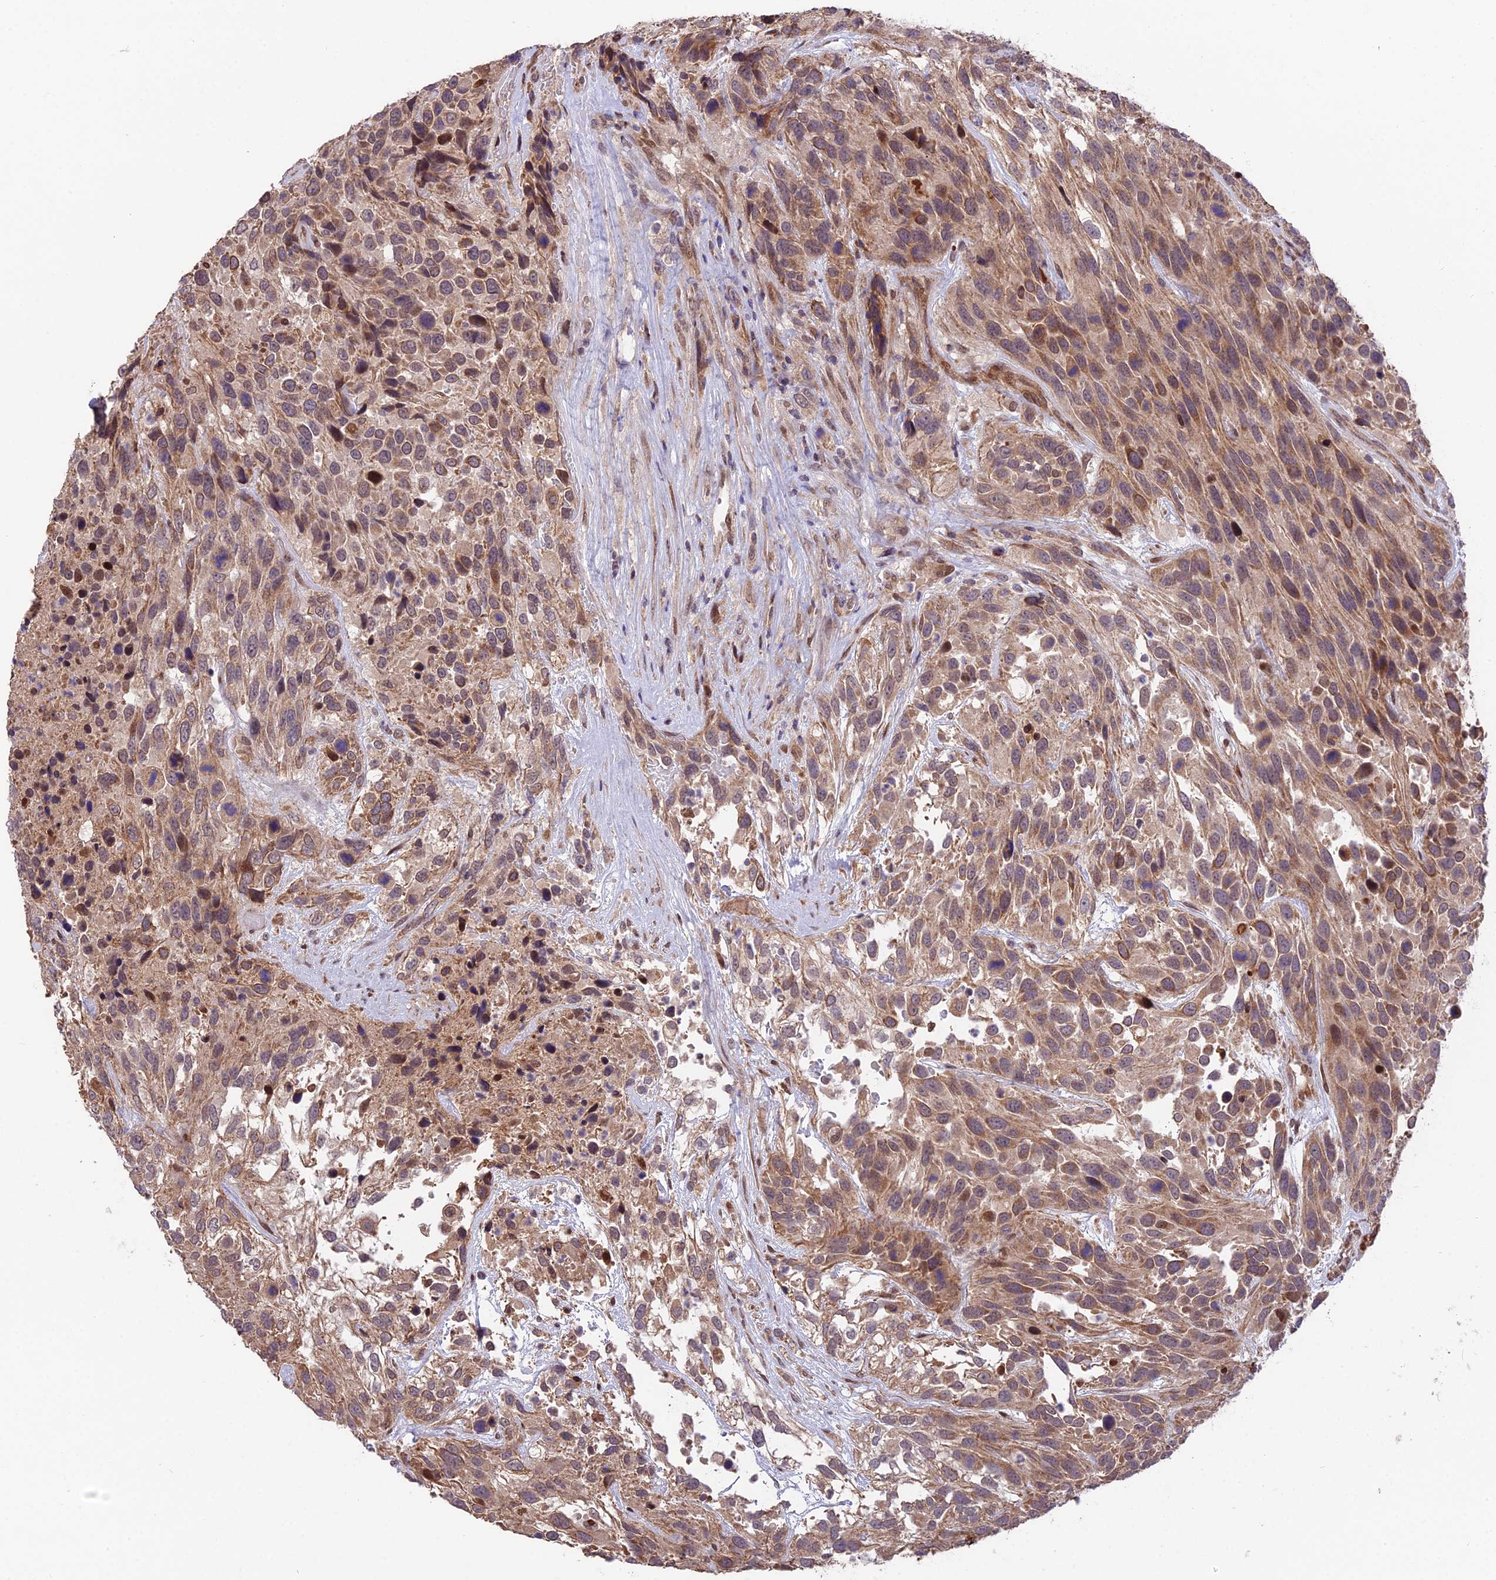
{"staining": {"intensity": "moderate", "quantity": "25%-75%", "location": "cytoplasmic/membranous,nuclear"}, "tissue": "urothelial cancer", "cell_type": "Tumor cells", "image_type": "cancer", "snomed": [{"axis": "morphology", "description": "Urothelial carcinoma, High grade"}, {"axis": "topography", "description": "Urinary bladder"}], "caption": "A photomicrograph showing moderate cytoplasmic/membranous and nuclear expression in about 25%-75% of tumor cells in urothelial carcinoma (high-grade), as visualized by brown immunohistochemical staining.", "gene": "CYP2R1", "patient": {"sex": "female", "age": 70}}